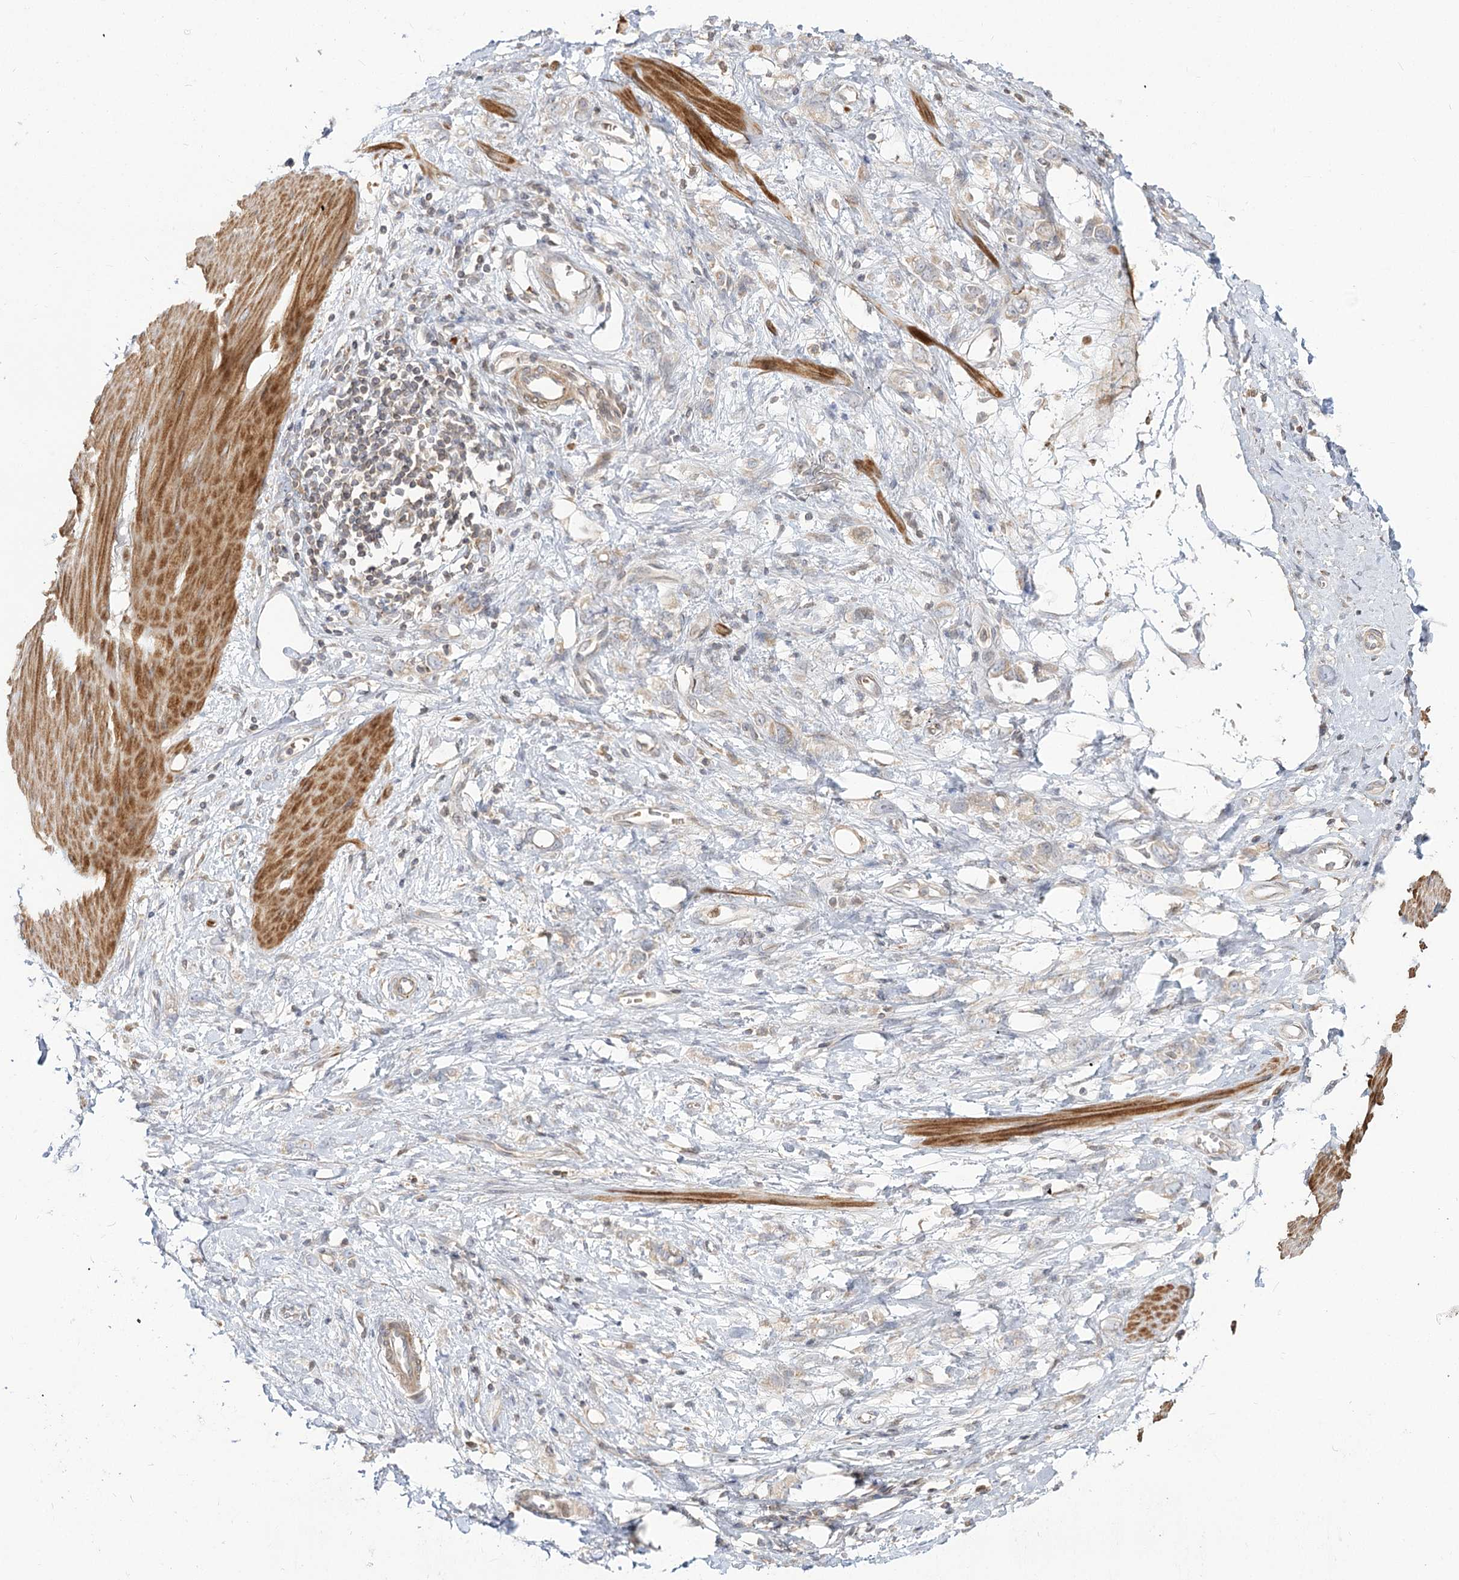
{"staining": {"intensity": "negative", "quantity": "none", "location": "none"}, "tissue": "stomach cancer", "cell_type": "Tumor cells", "image_type": "cancer", "snomed": [{"axis": "morphology", "description": "Adenocarcinoma, NOS"}, {"axis": "topography", "description": "Stomach"}], "caption": "There is no significant expression in tumor cells of stomach cancer.", "gene": "MTMR3", "patient": {"sex": "female", "age": 76}}